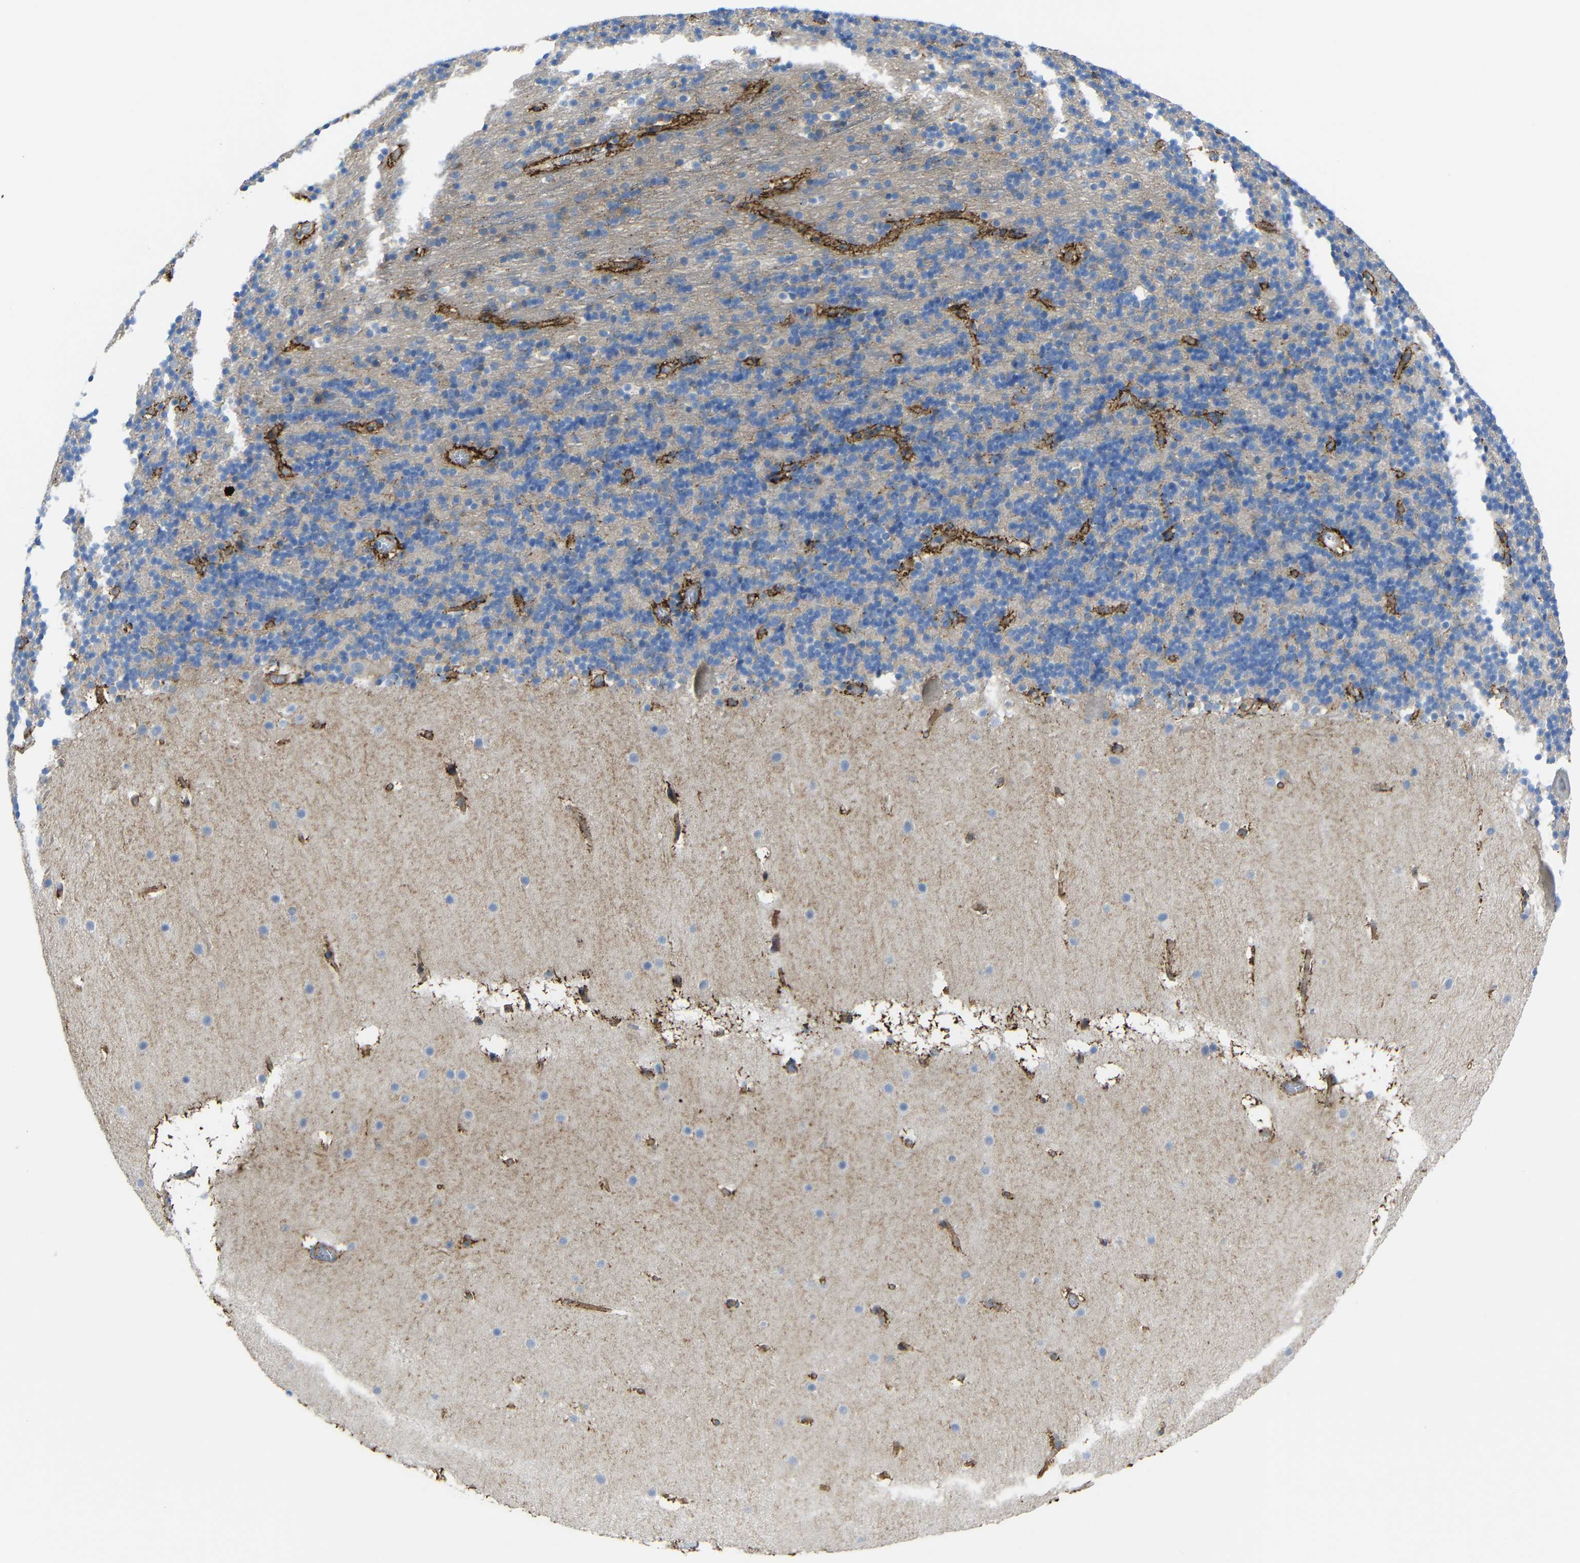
{"staining": {"intensity": "negative", "quantity": "none", "location": "none"}, "tissue": "cerebellum", "cell_type": "Cells in granular layer", "image_type": "normal", "snomed": [{"axis": "morphology", "description": "Normal tissue, NOS"}, {"axis": "topography", "description": "Cerebellum"}], "caption": "Immunohistochemical staining of normal cerebellum demonstrates no significant positivity in cells in granular layer.", "gene": "SYPL1", "patient": {"sex": "male", "age": 45}}